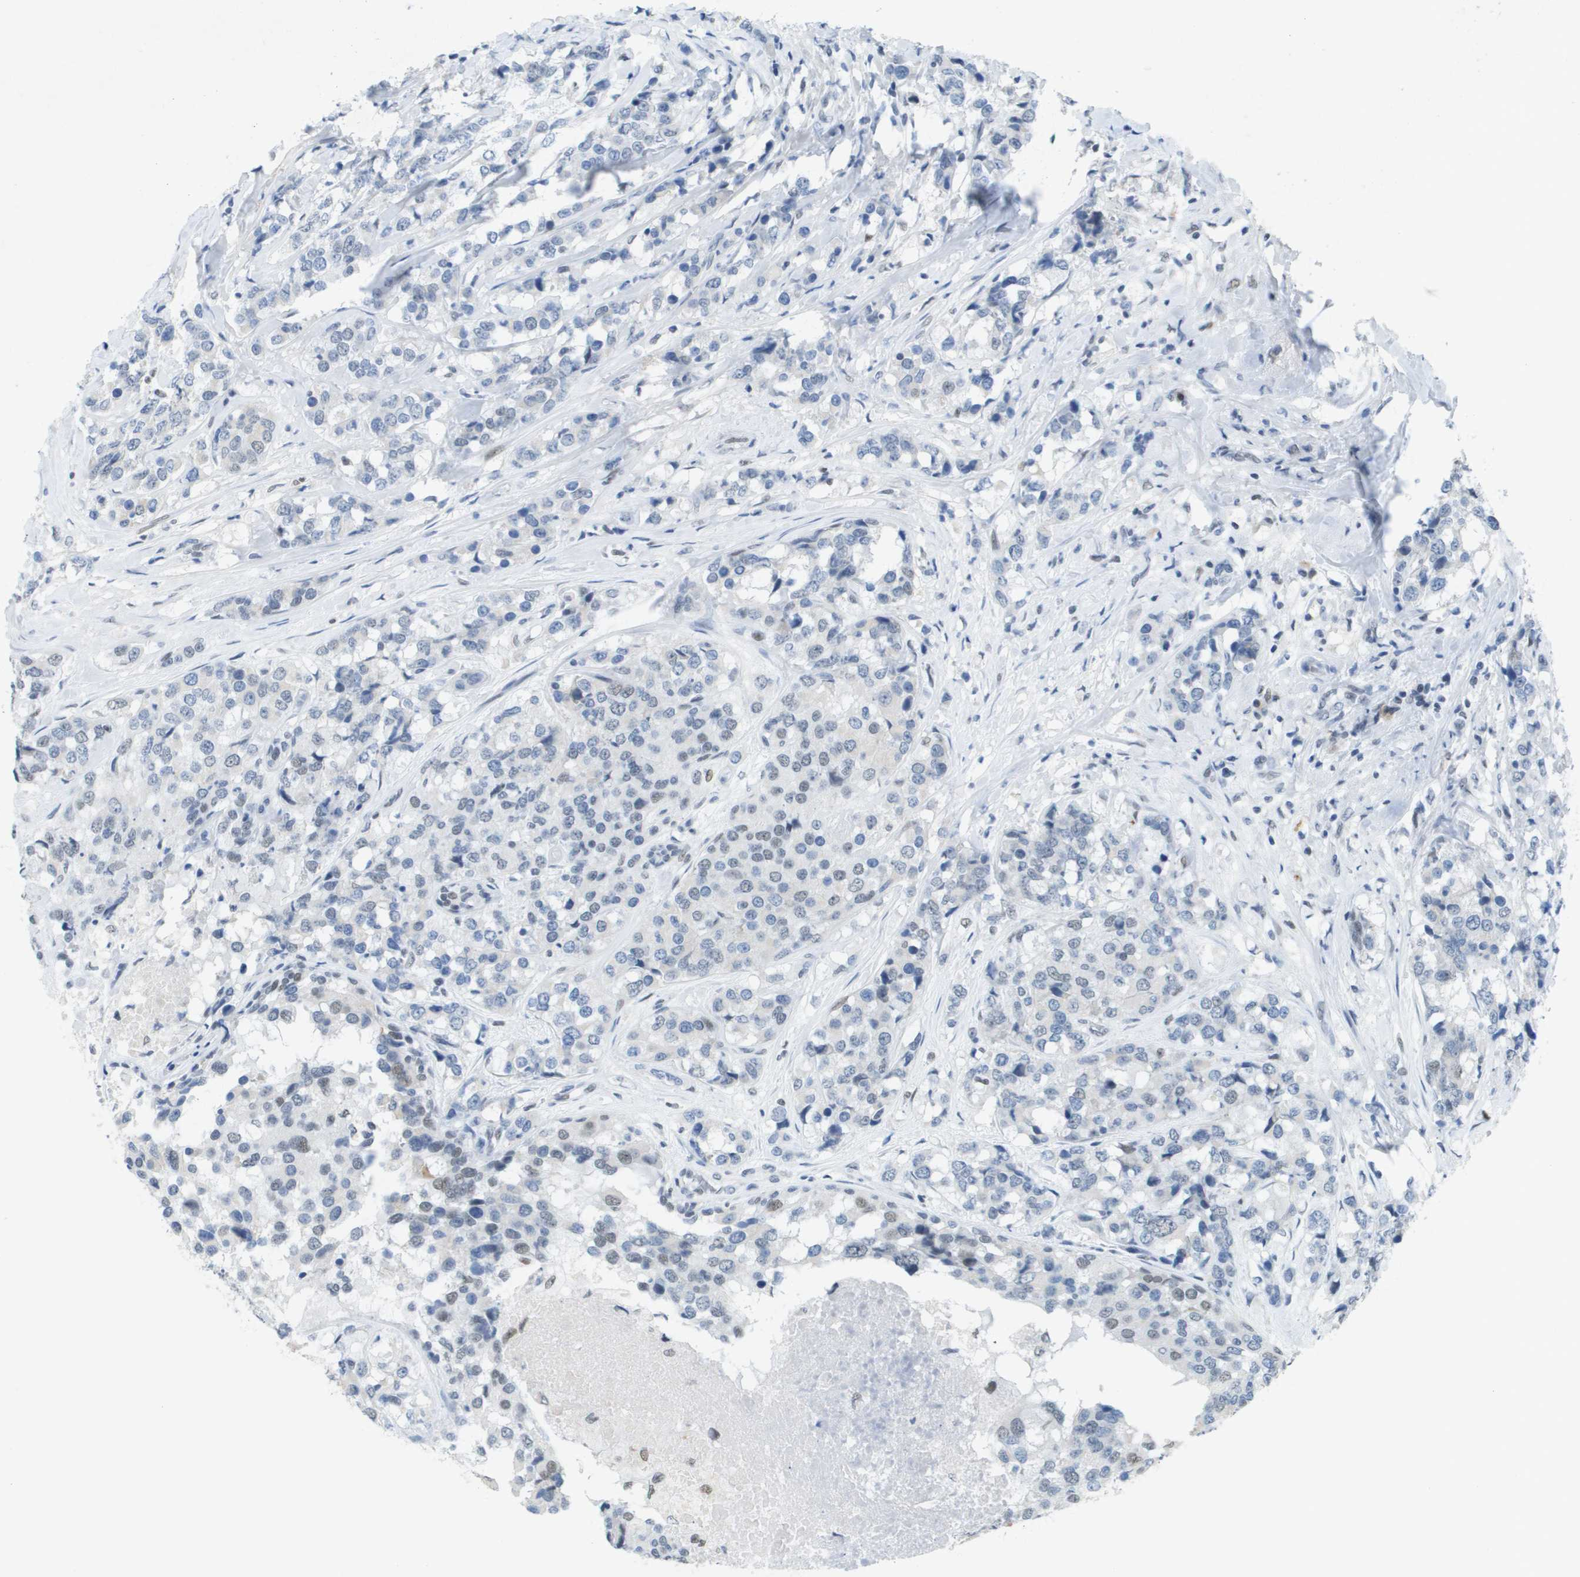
{"staining": {"intensity": "weak", "quantity": "<25%", "location": "nuclear"}, "tissue": "breast cancer", "cell_type": "Tumor cells", "image_type": "cancer", "snomed": [{"axis": "morphology", "description": "Lobular carcinoma"}, {"axis": "topography", "description": "Breast"}], "caption": "IHC micrograph of neoplastic tissue: lobular carcinoma (breast) stained with DAB shows no significant protein positivity in tumor cells.", "gene": "TP53RK", "patient": {"sex": "female", "age": 59}}